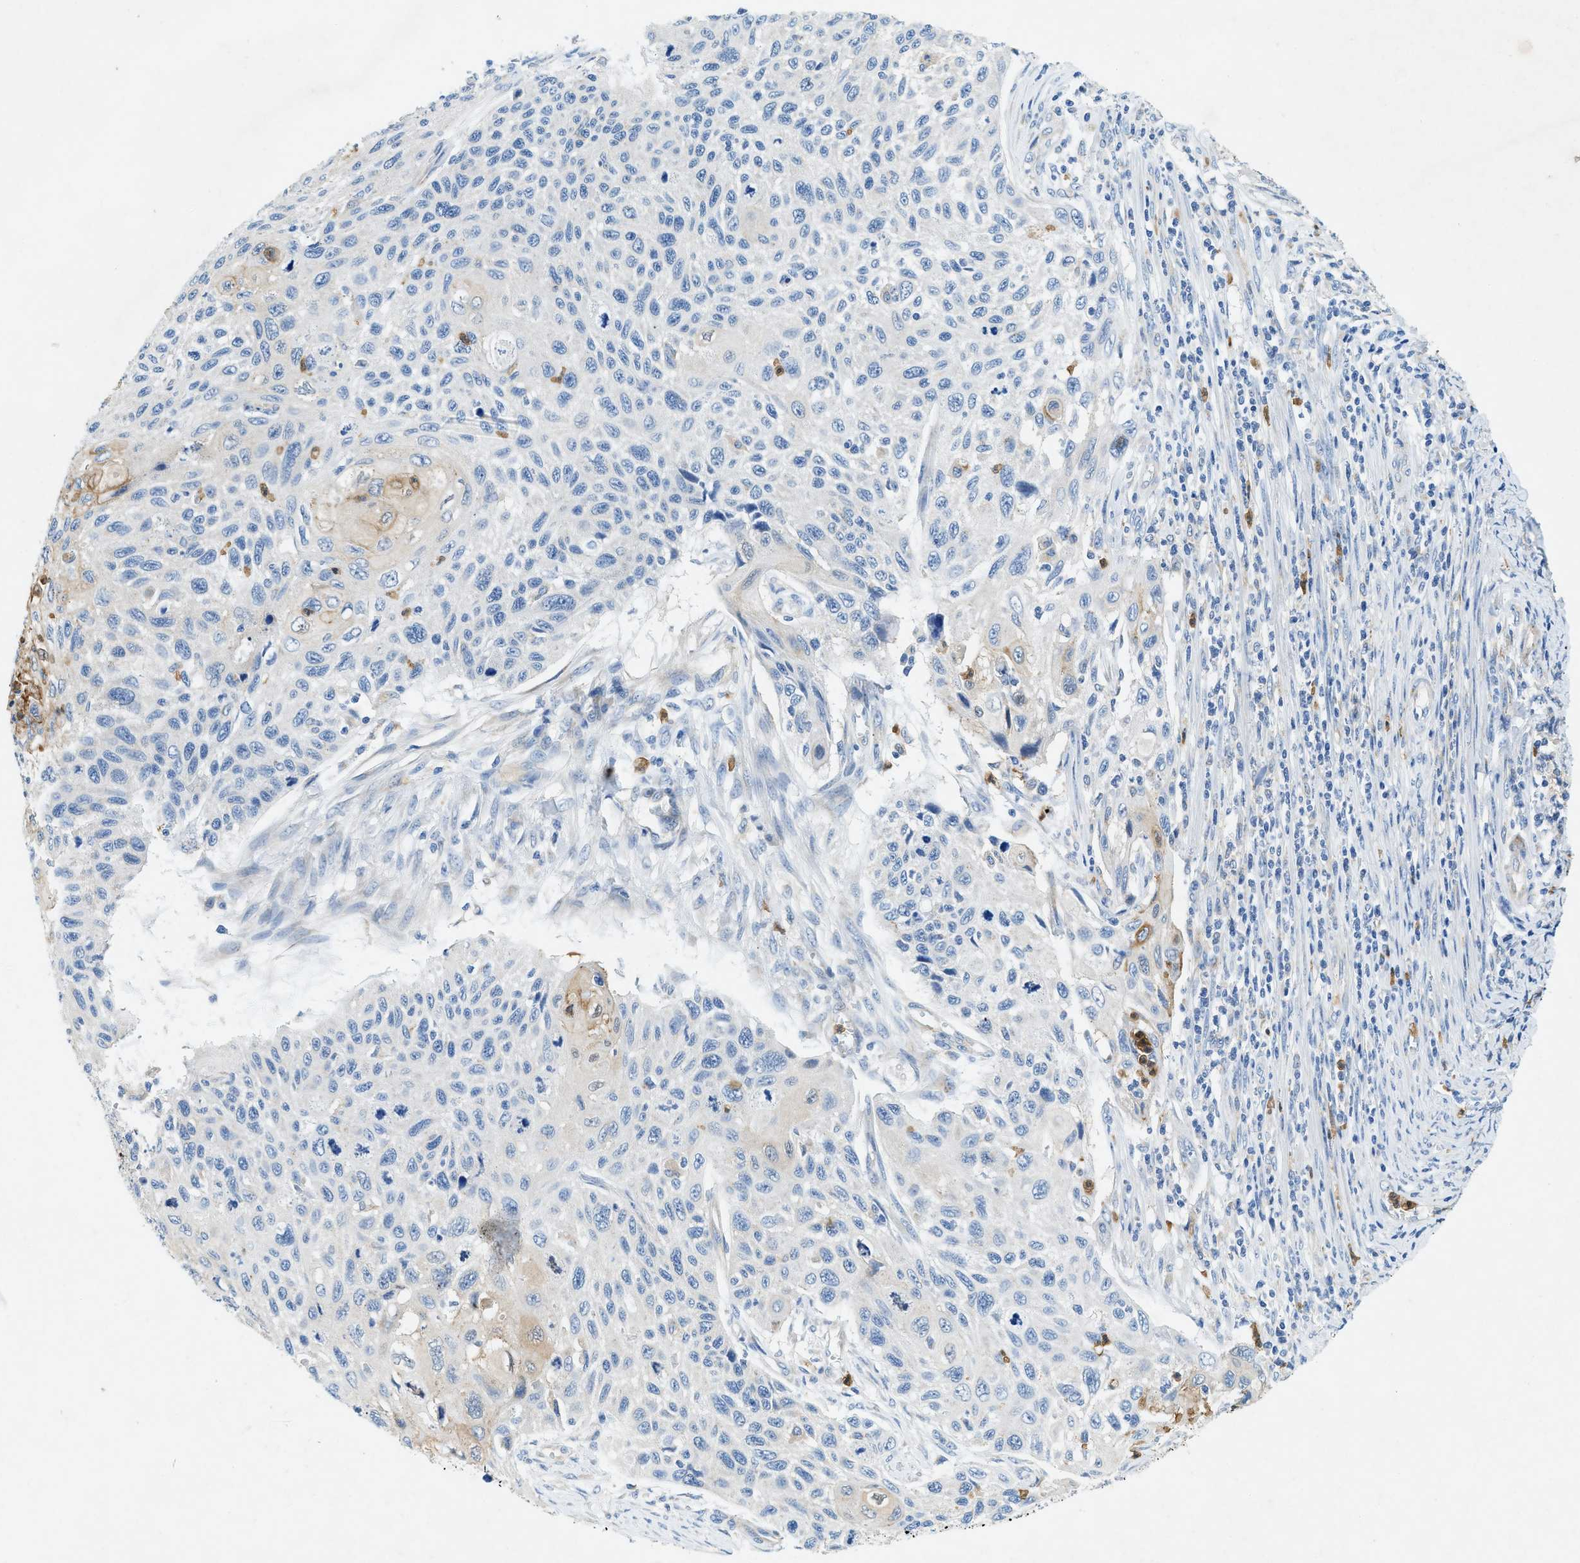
{"staining": {"intensity": "negative", "quantity": "none", "location": "none"}, "tissue": "cervical cancer", "cell_type": "Tumor cells", "image_type": "cancer", "snomed": [{"axis": "morphology", "description": "Squamous cell carcinoma, NOS"}, {"axis": "topography", "description": "Cervix"}], "caption": "Histopathology image shows no protein positivity in tumor cells of squamous cell carcinoma (cervical) tissue. (Brightfield microscopy of DAB IHC at high magnification).", "gene": "ZDHHC13", "patient": {"sex": "female", "age": 70}}